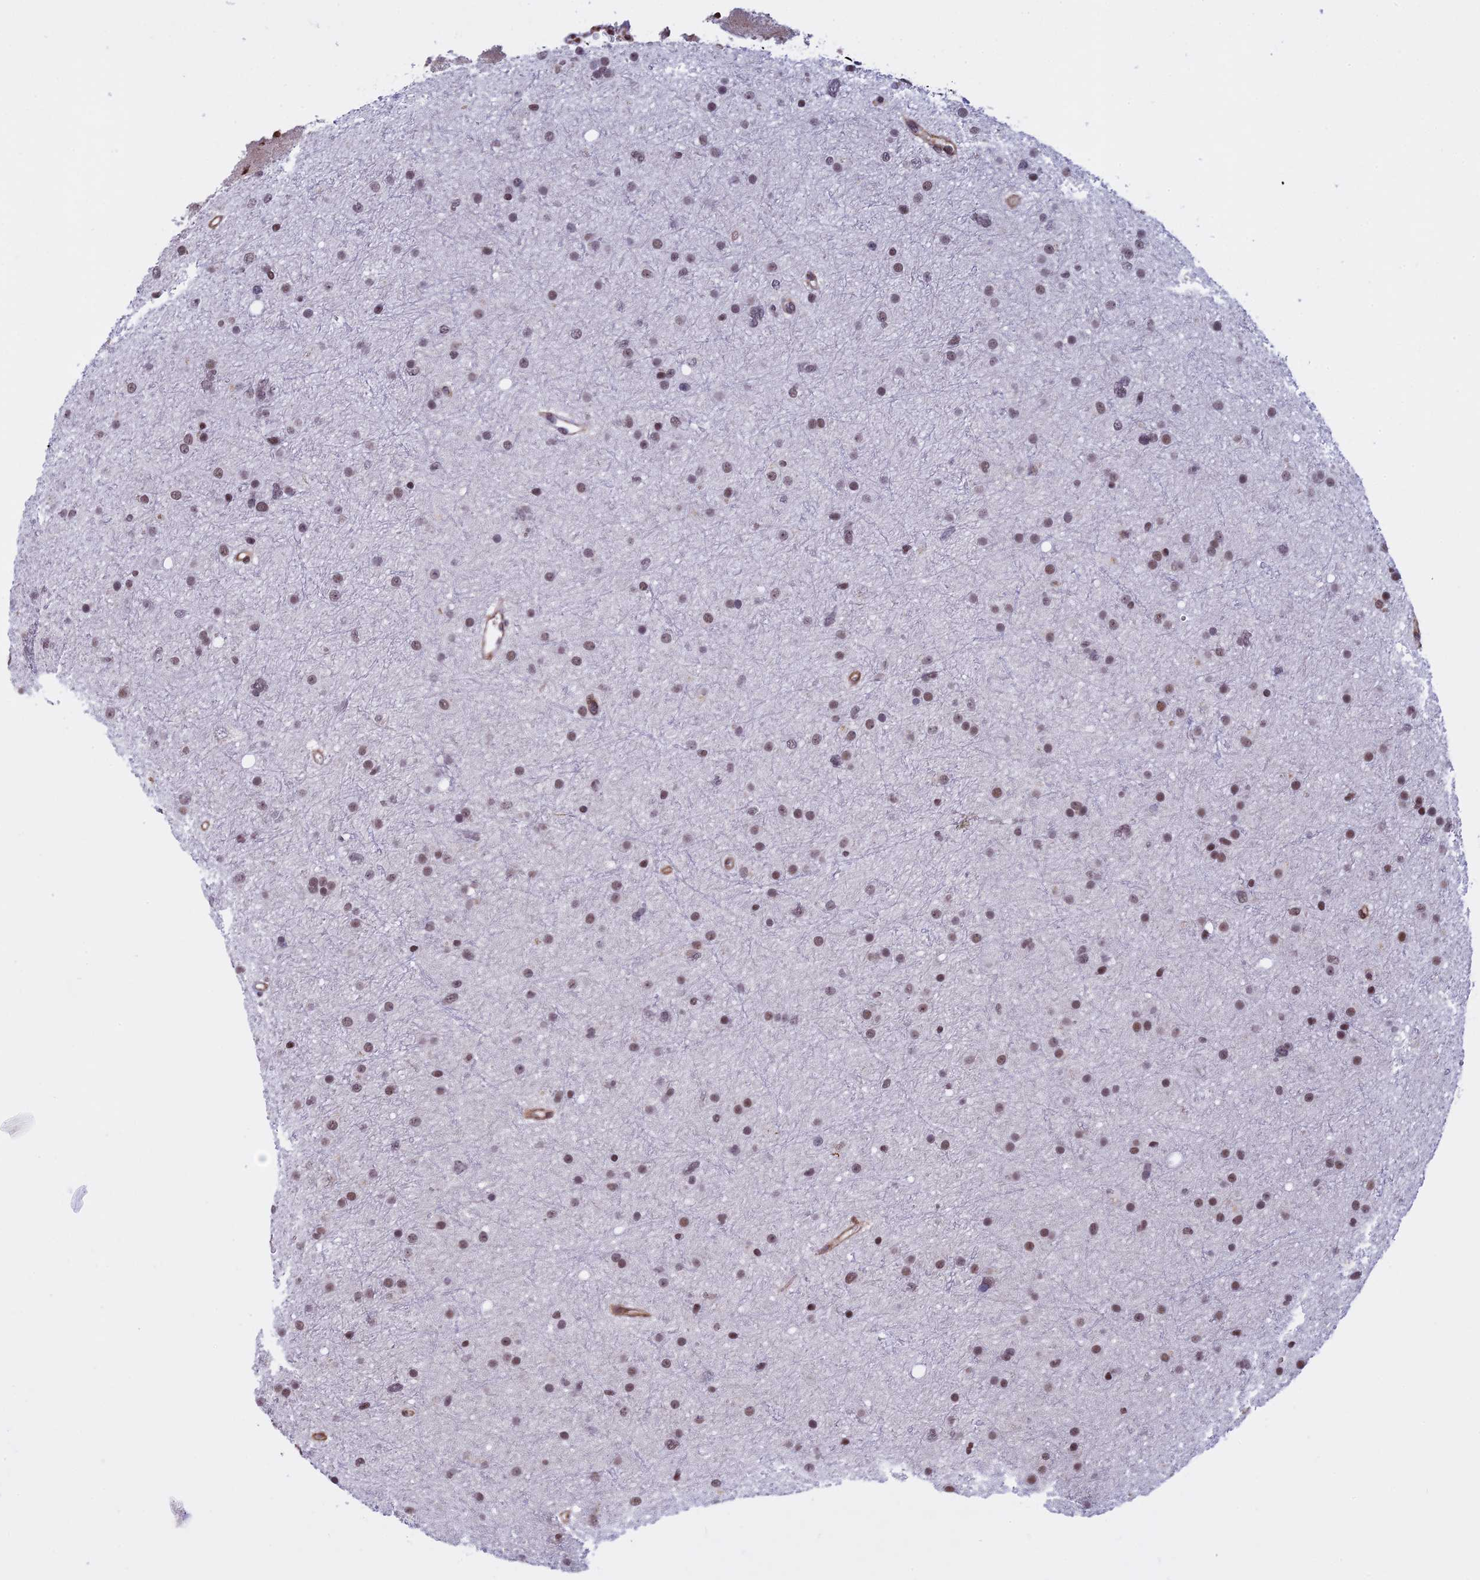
{"staining": {"intensity": "moderate", "quantity": ">75%", "location": "nuclear"}, "tissue": "glioma", "cell_type": "Tumor cells", "image_type": "cancer", "snomed": [{"axis": "morphology", "description": "Glioma, malignant, Low grade"}, {"axis": "topography", "description": "Cerebral cortex"}], "caption": "Moderate nuclear staining for a protein is seen in about >75% of tumor cells of glioma using IHC.", "gene": "NIPBL", "patient": {"sex": "female", "age": 39}}